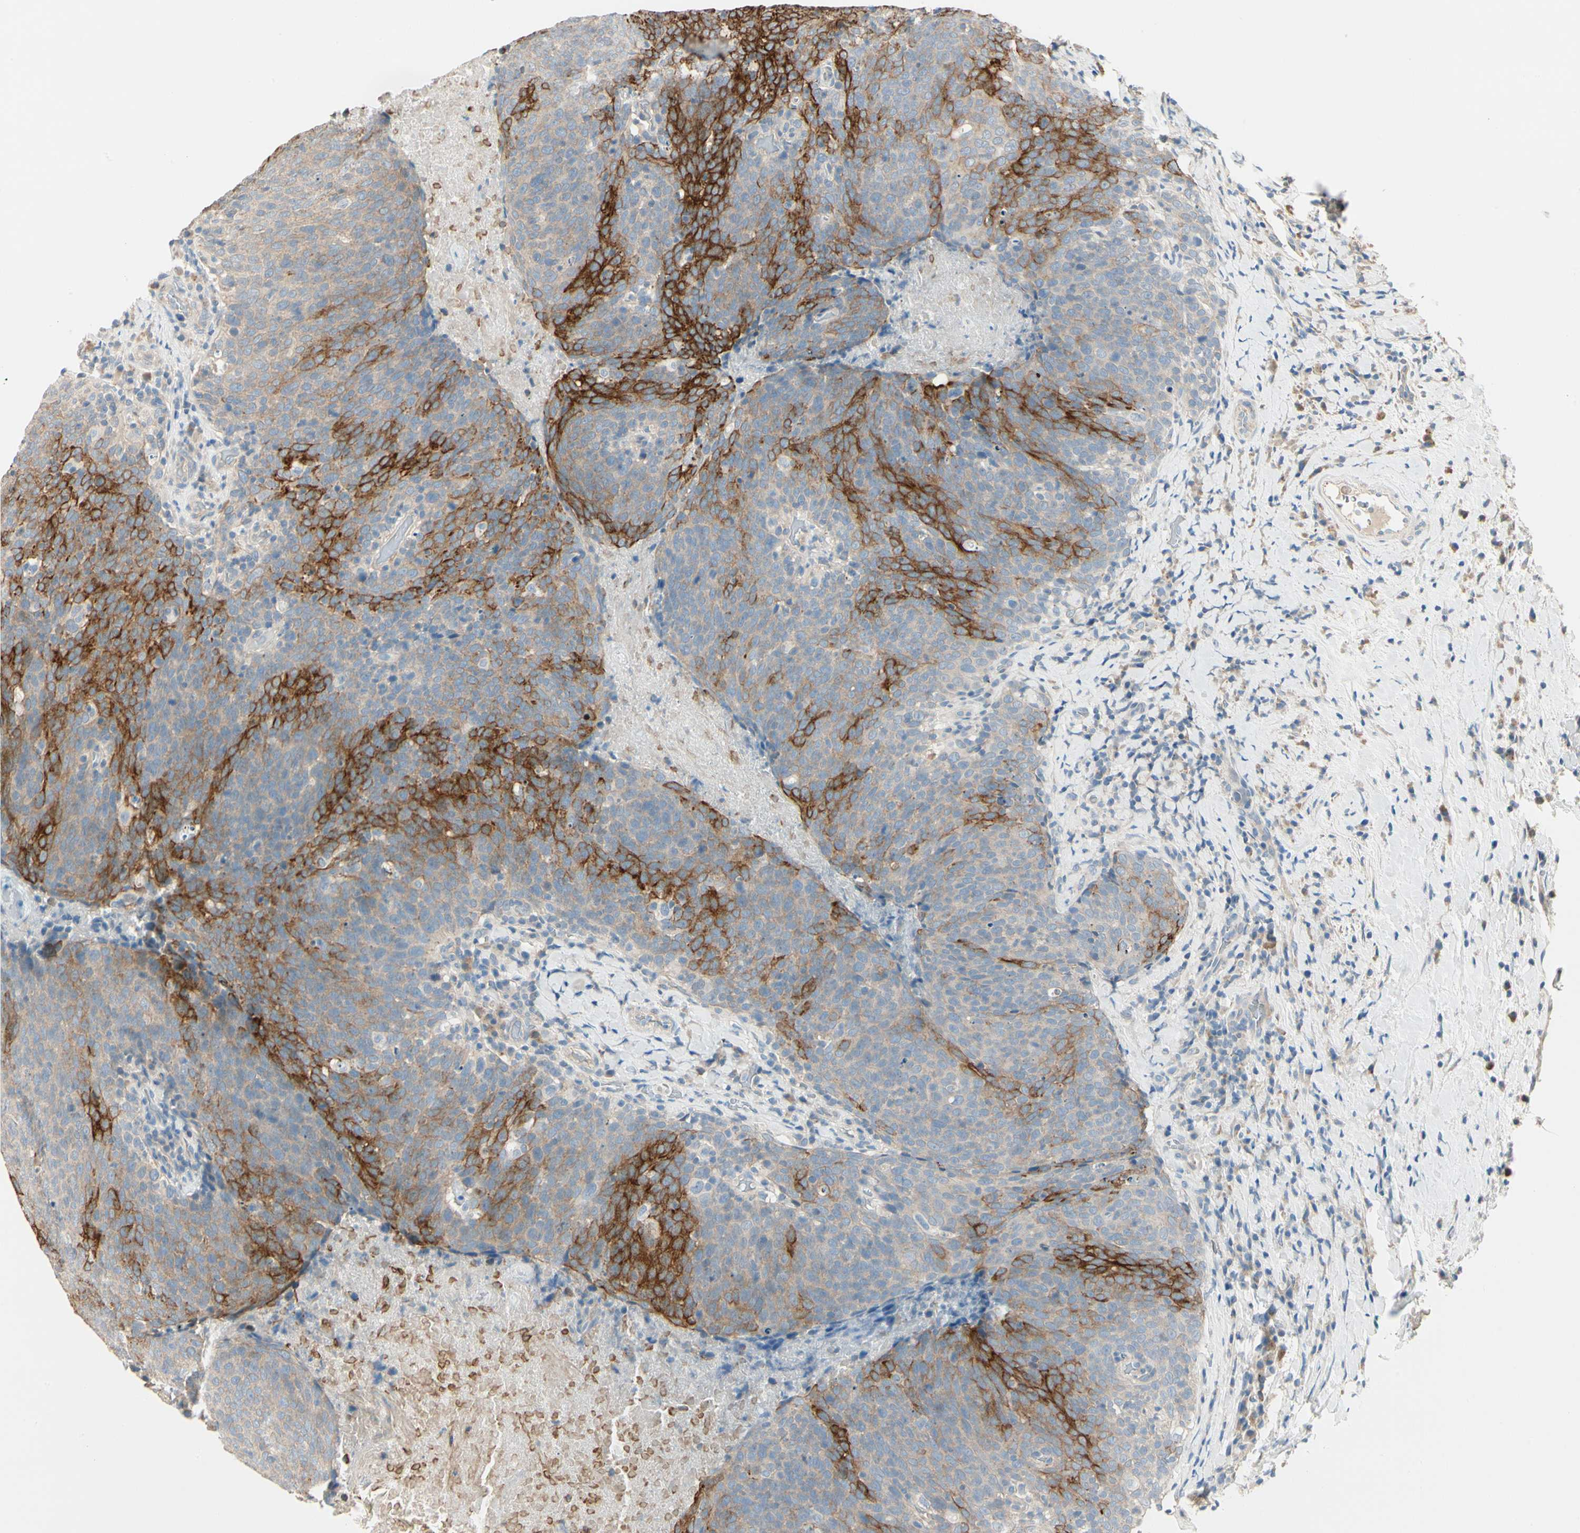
{"staining": {"intensity": "strong", "quantity": "<25%", "location": "cytoplasmic/membranous"}, "tissue": "head and neck cancer", "cell_type": "Tumor cells", "image_type": "cancer", "snomed": [{"axis": "morphology", "description": "Squamous cell carcinoma, NOS"}, {"axis": "morphology", "description": "Squamous cell carcinoma, metastatic, NOS"}, {"axis": "topography", "description": "Lymph node"}, {"axis": "topography", "description": "Head-Neck"}], "caption": "Immunohistochemistry staining of head and neck cancer (metastatic squamous cell carcinoma), which exhibits medium levels of strong cytoplasmic/membranous positivity in about <25% of tumor cells indicating strong cytoplasmic/membranous protein expression. The staining was performed using DAB (3,3'-diaminobenzidine) (brown) for protein detection and nuclei were counterstained in hematoxylin (blue).", "gene": "DUSP12", "patient": {"sex": "male", "age": 62}}